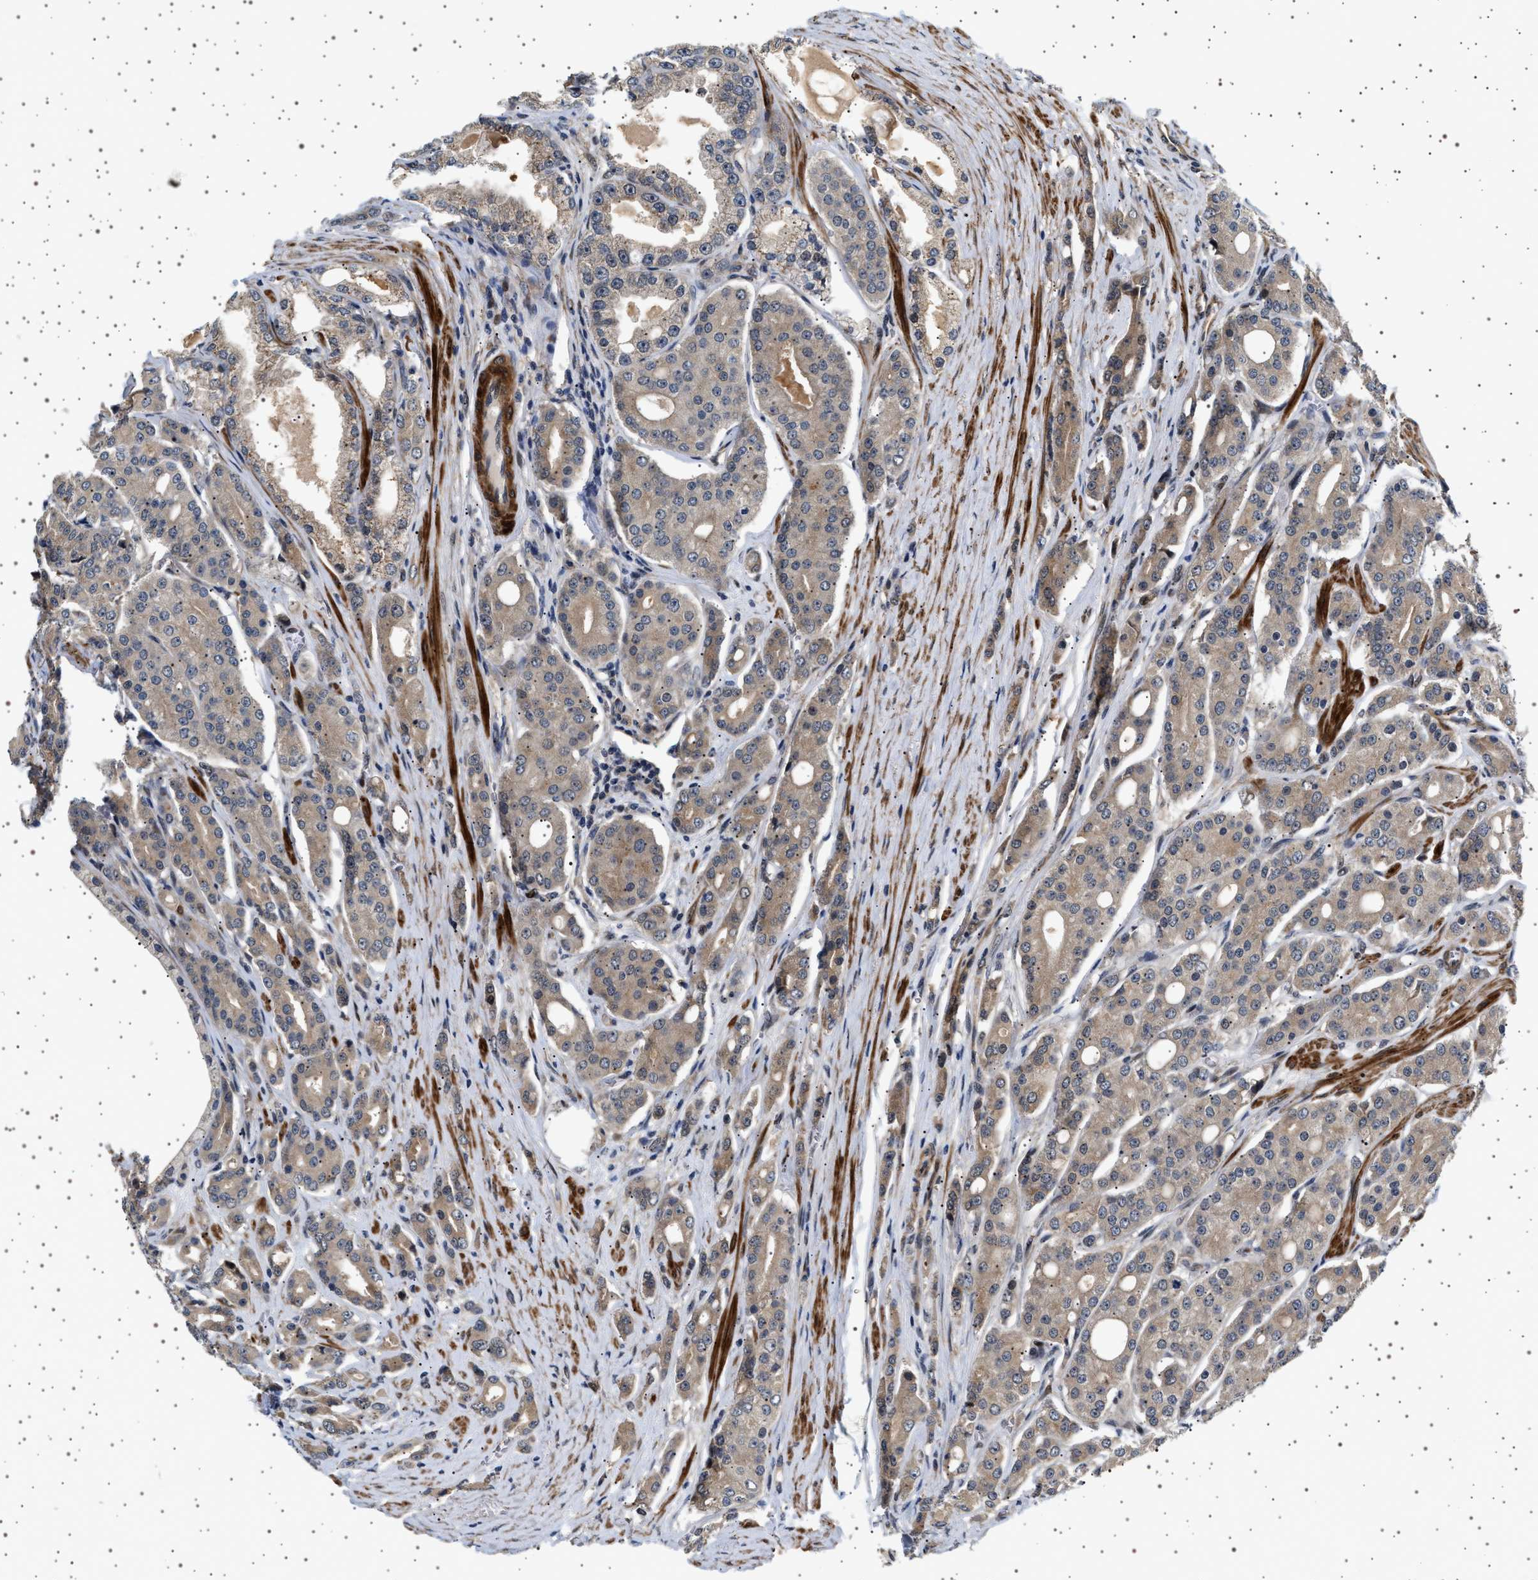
{"staining": {"intensity": "weak", "quantity": ">75%", "location": "cytoplasmic/membranous"}, "tissue": "prostate cancer", "cell_type": "Tumor cells", "image_type": "cancer", "snomed": [{"axis": "morphology", "description": "Adenocarcinoma, High grade"}, {"axis": "topography", "description": "Prostate"}], "caption": "Human prostate cancer (high-grade adenocarcinoma) stained with a brown dye displays weak cytoplasmic/membranous positive positivity in about >75% of tumor cells.", "gene": "BAG3", "patient": {"sex": "male", "age": 71}}